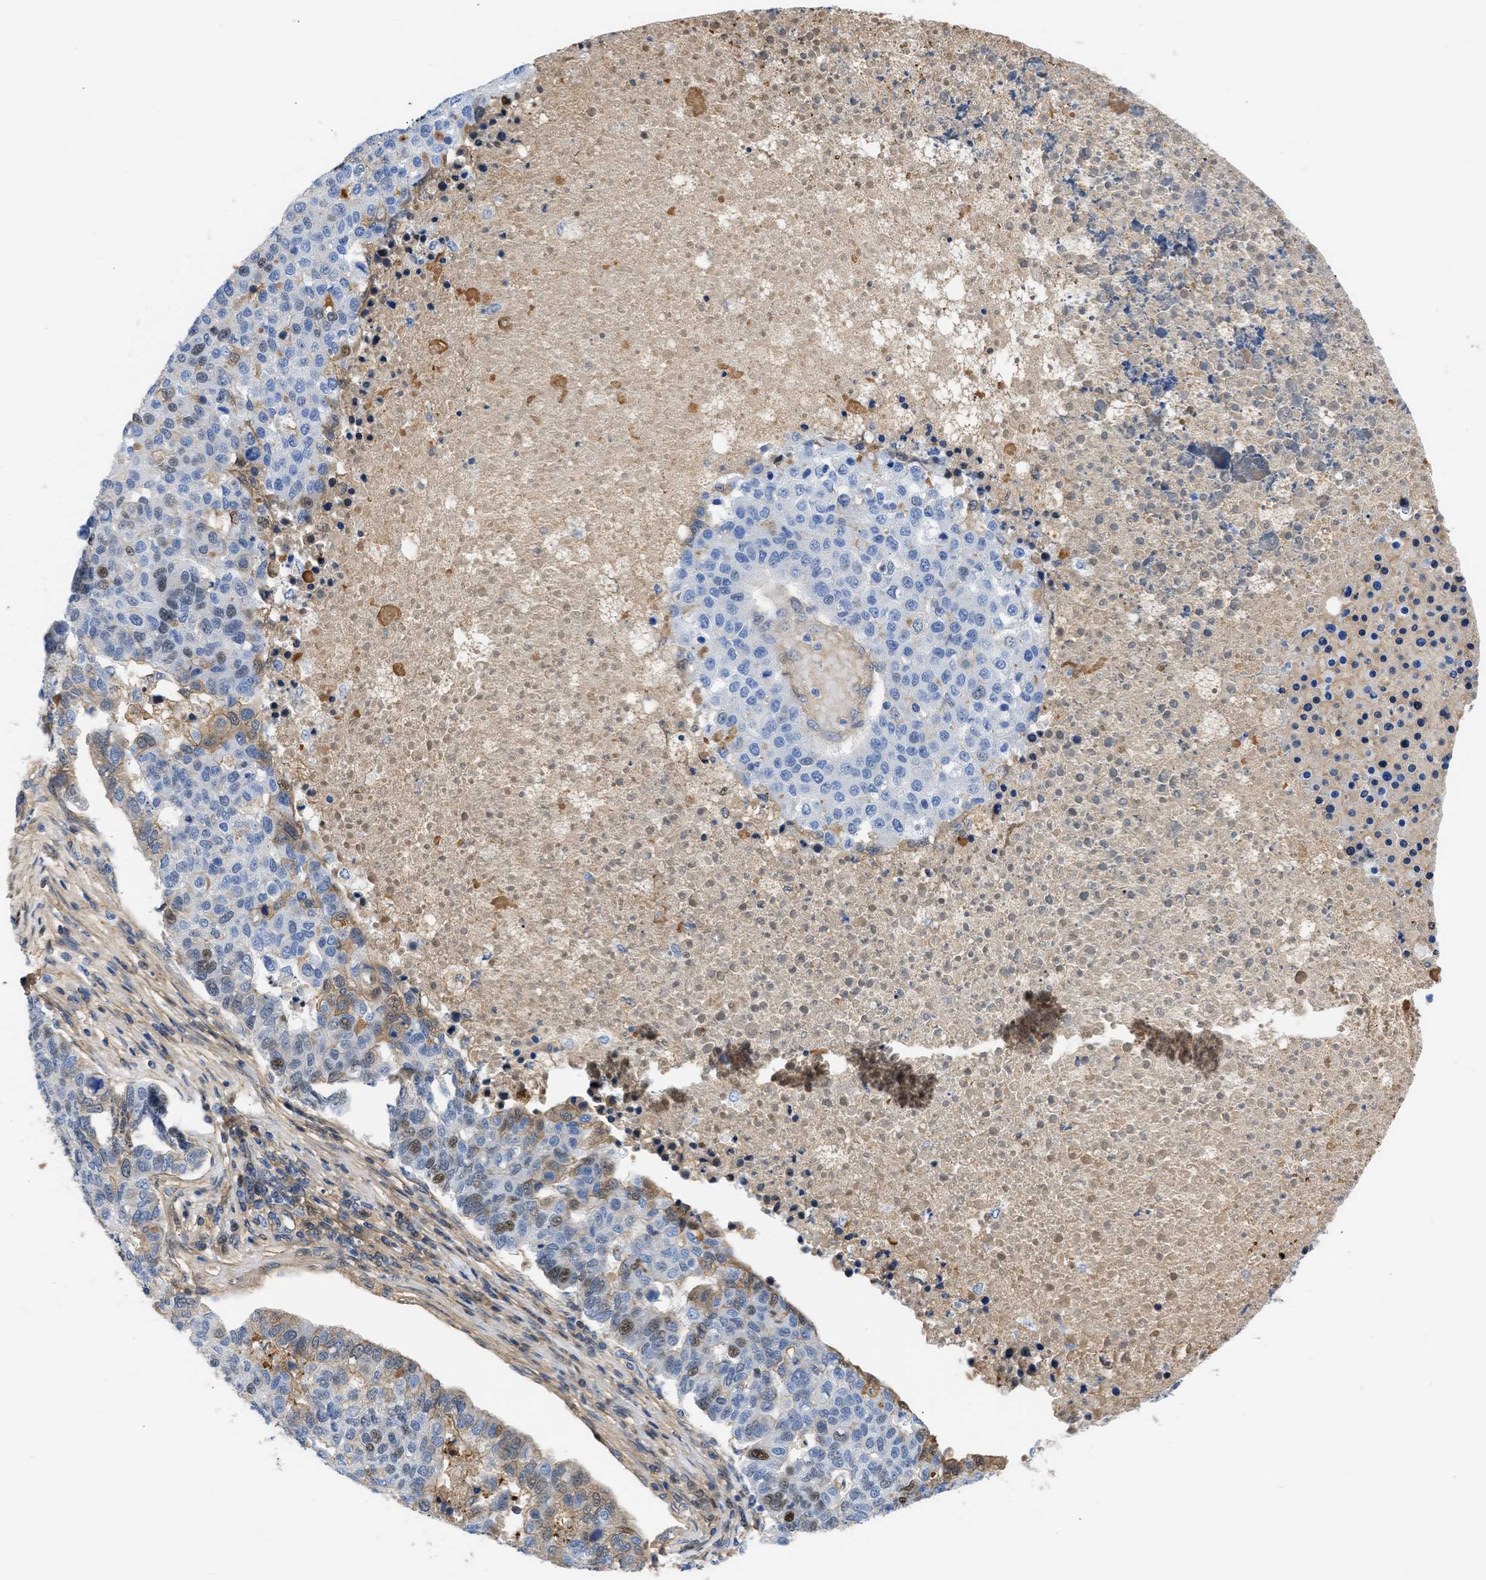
{"staining": {"intensity": "moderate", "quantity": "<25%", "location": "nuclear"}, "tissue": "pancreatic cancer", "cell_type": "Tumor cells", "image_type": "cancer", "snomed": [{"axis": "morphology", "description": "Adenocarcinoma, NOS"}, {"axis": "topography", "description": "Pancreas"}], "caption": "The photomicrograph displays staining of adenocarcinoma (pancreatic), revealing moderate nuclear protein positivity (brown color) within tumor cells. (IHC, brightfield microscopy, high magnification).", "gene": "MAS1L", "patient": {"sex": "female", "age": 61}}